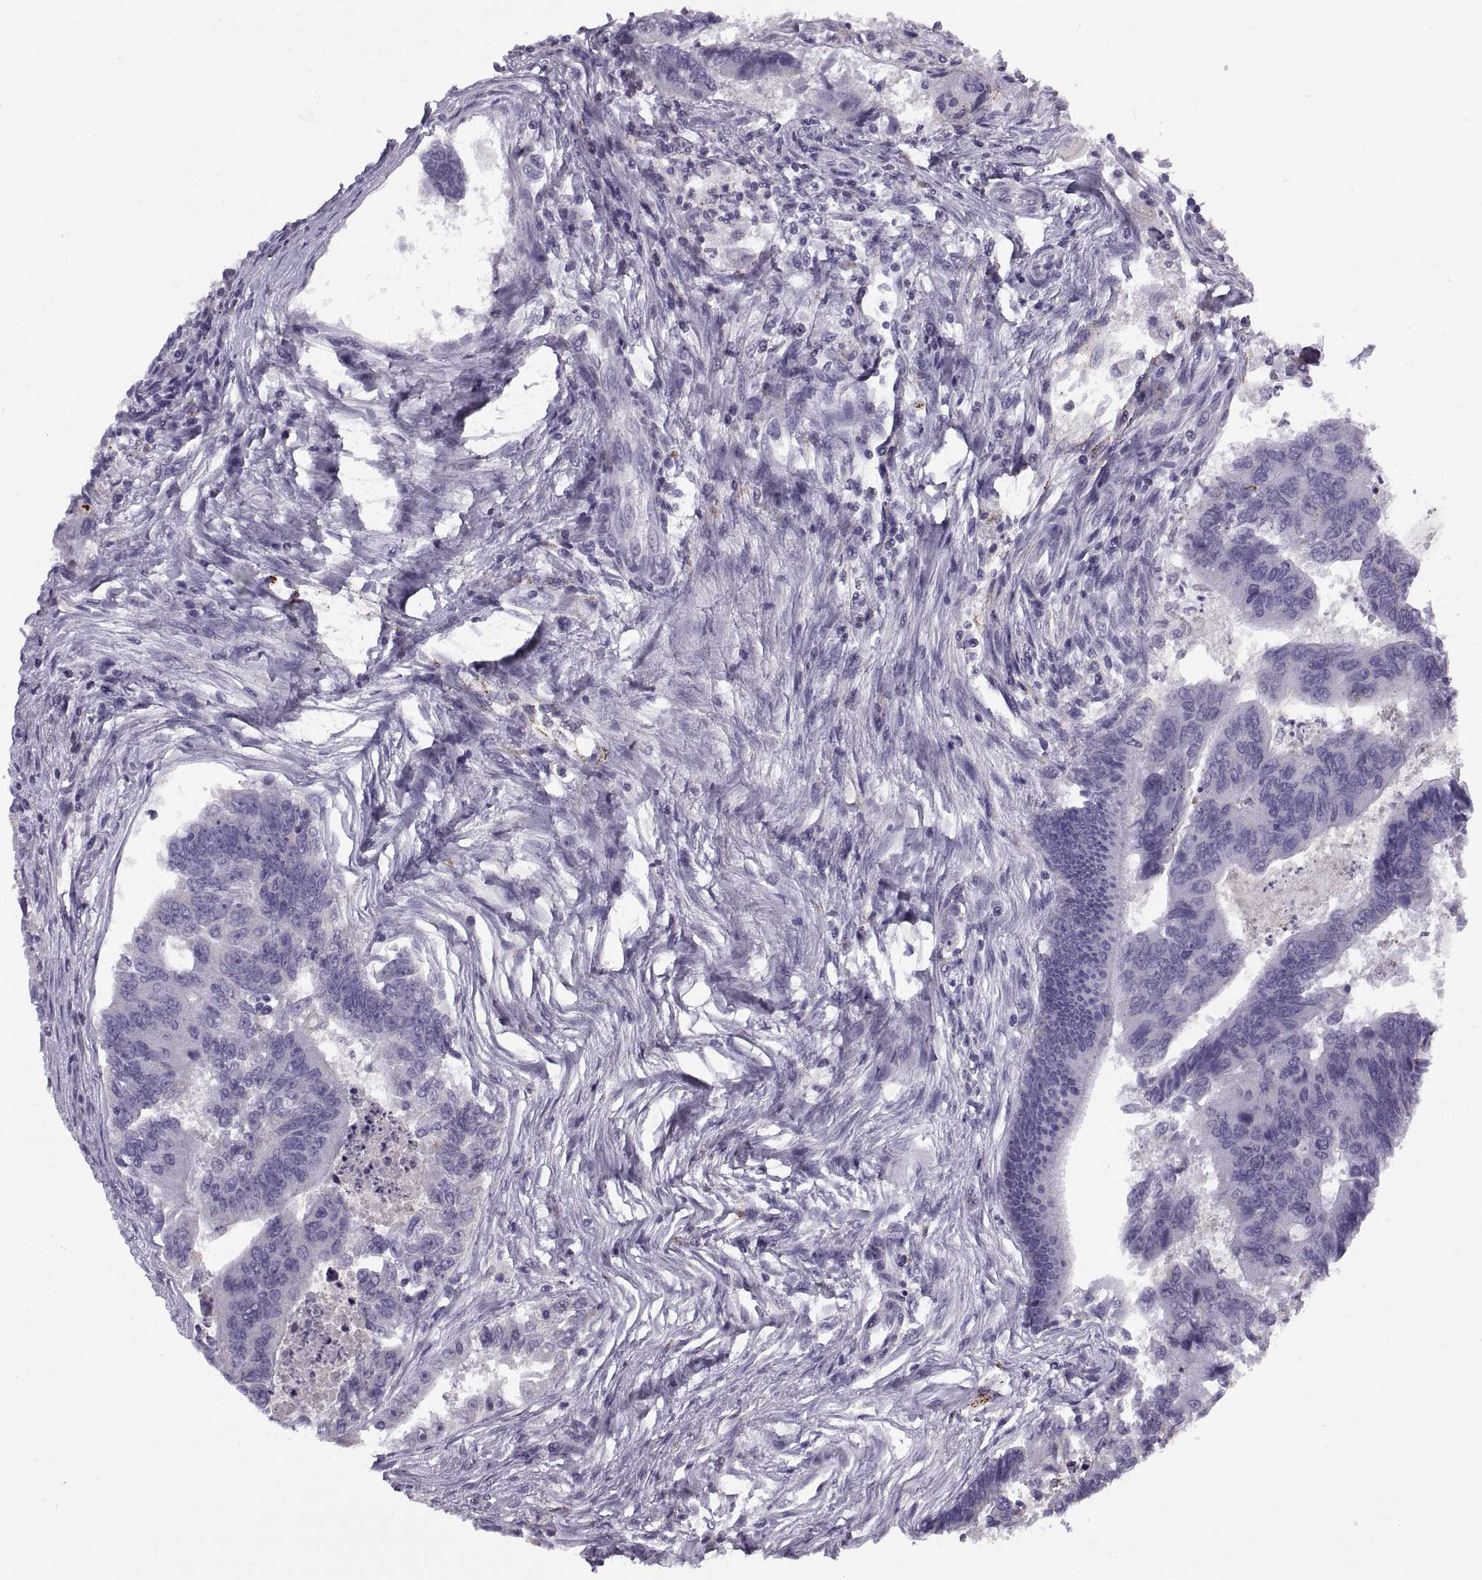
{"staining": {"intensity": "negative", "quantity": "none", "location": "none"}, "tissue": "colorectal cancer", "cell_type": "Tumor cells", "image_type": "cancer", "snomed": [{"axis": "morphology", "description": "Adenocarcinoma, NOS"}, {"axis": "topography", "description": "Colon"}], "caption": "Immunohistochemistry (IHC) micrograph of neoplastic tissue: colorectal cancer stained with DAB (3,3'-diaminobenzidine) exhibits no significant protein expression in tumor cells.", "gene": "CALCR", "patient": {"sex": "female", "age": 67}}